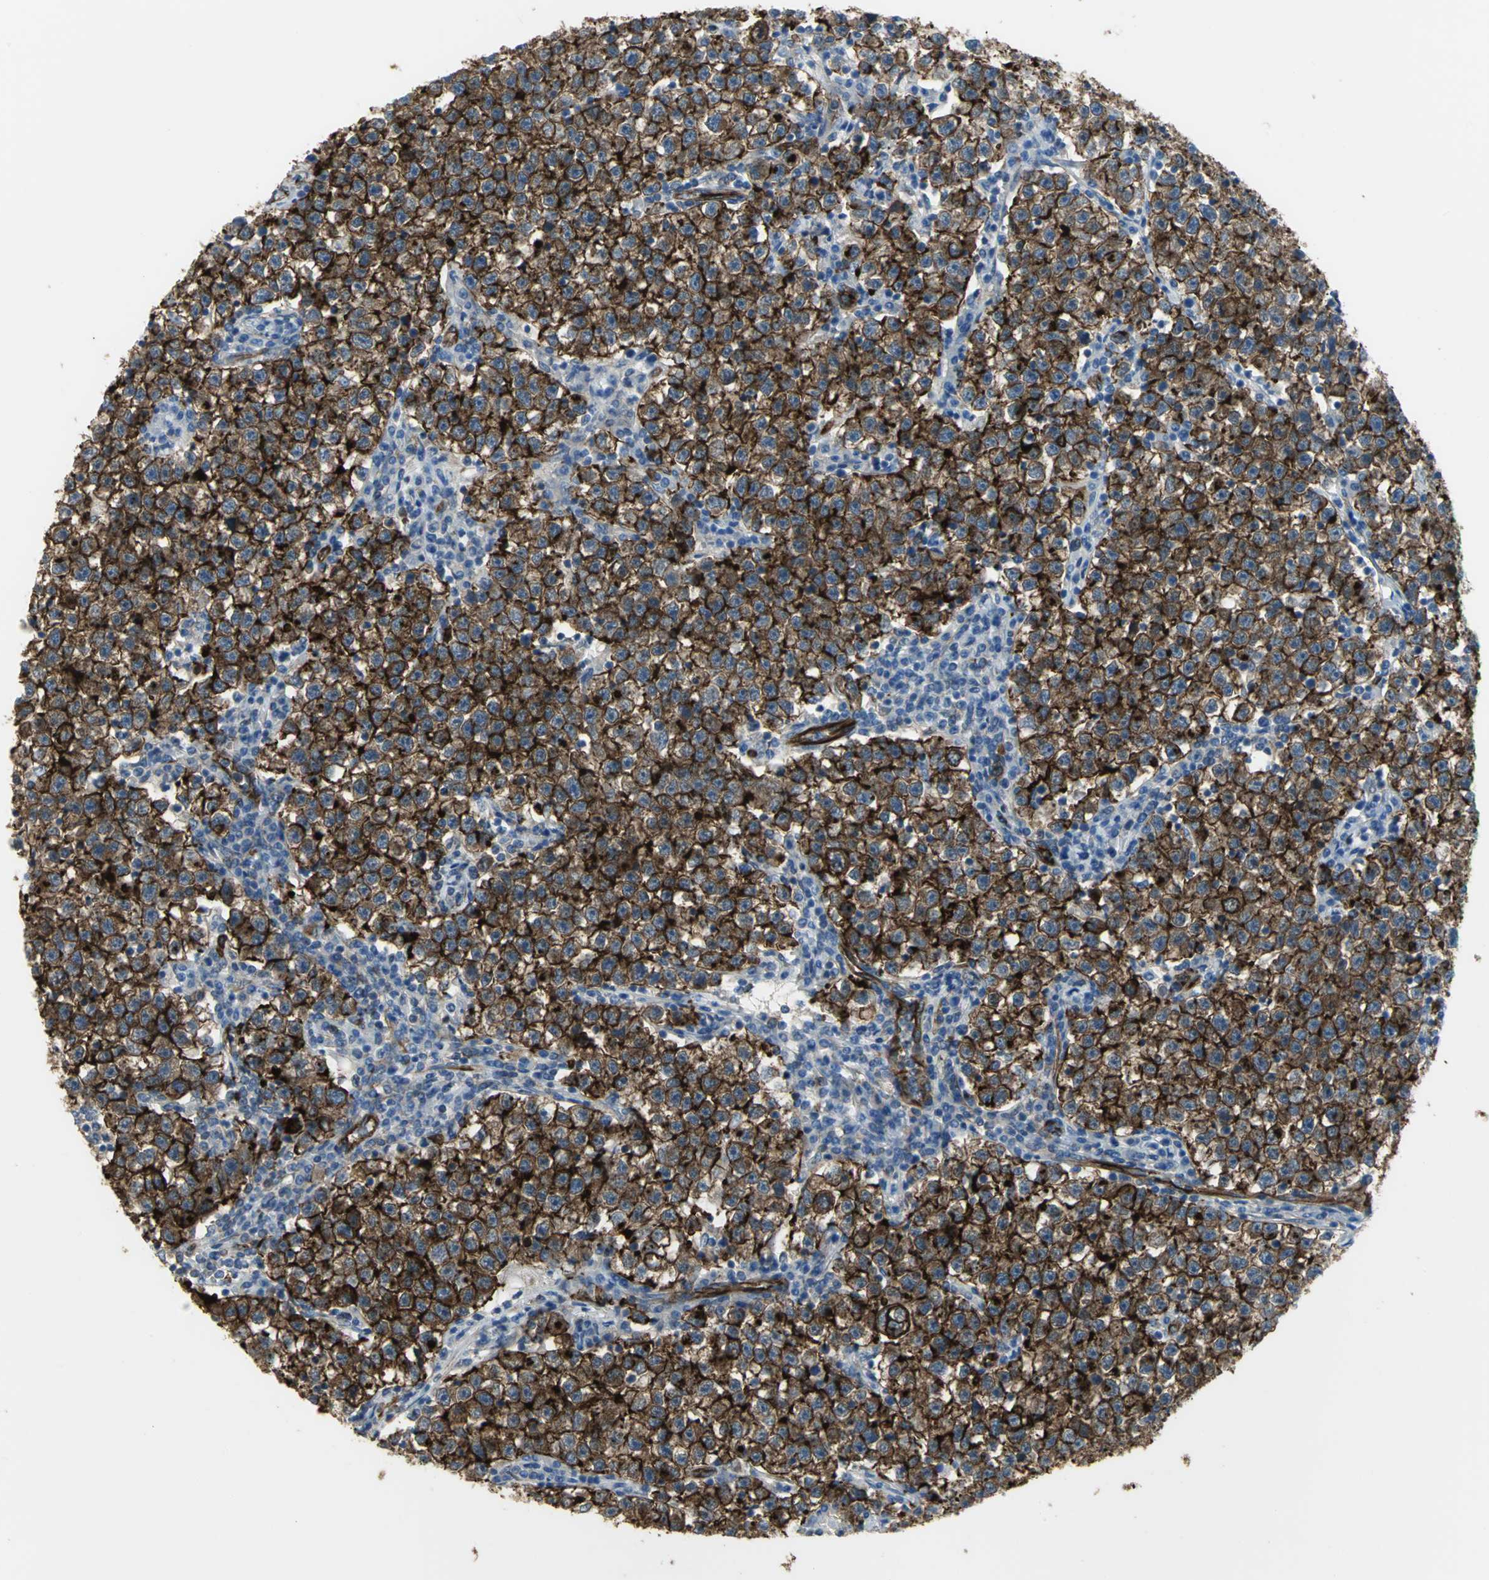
{"staining": {"intensity": "strong", "quantity": ">75%", "location": "cytoplasmic/membranous"}, "tissue": "testis cancer", "cell_type": "Tumor cells", "image_type": "cancer", "snomed": [{"axis": "morphology", "description": "Seminoma, NOS"}, {"axis": "topography", "description": "Testis"}], "caption": "A brown stain highlights strong cytoplasmic/membranous staining of a protein in human testis cancer (seminoma) tumor cells. The protein of interest is stained brown, and the nuclei are stained in blue (DAB IHC with brightfield microscopy, high magnification).", "gene": "FLNB", "patient": {"sex": "male", "age": 22}}